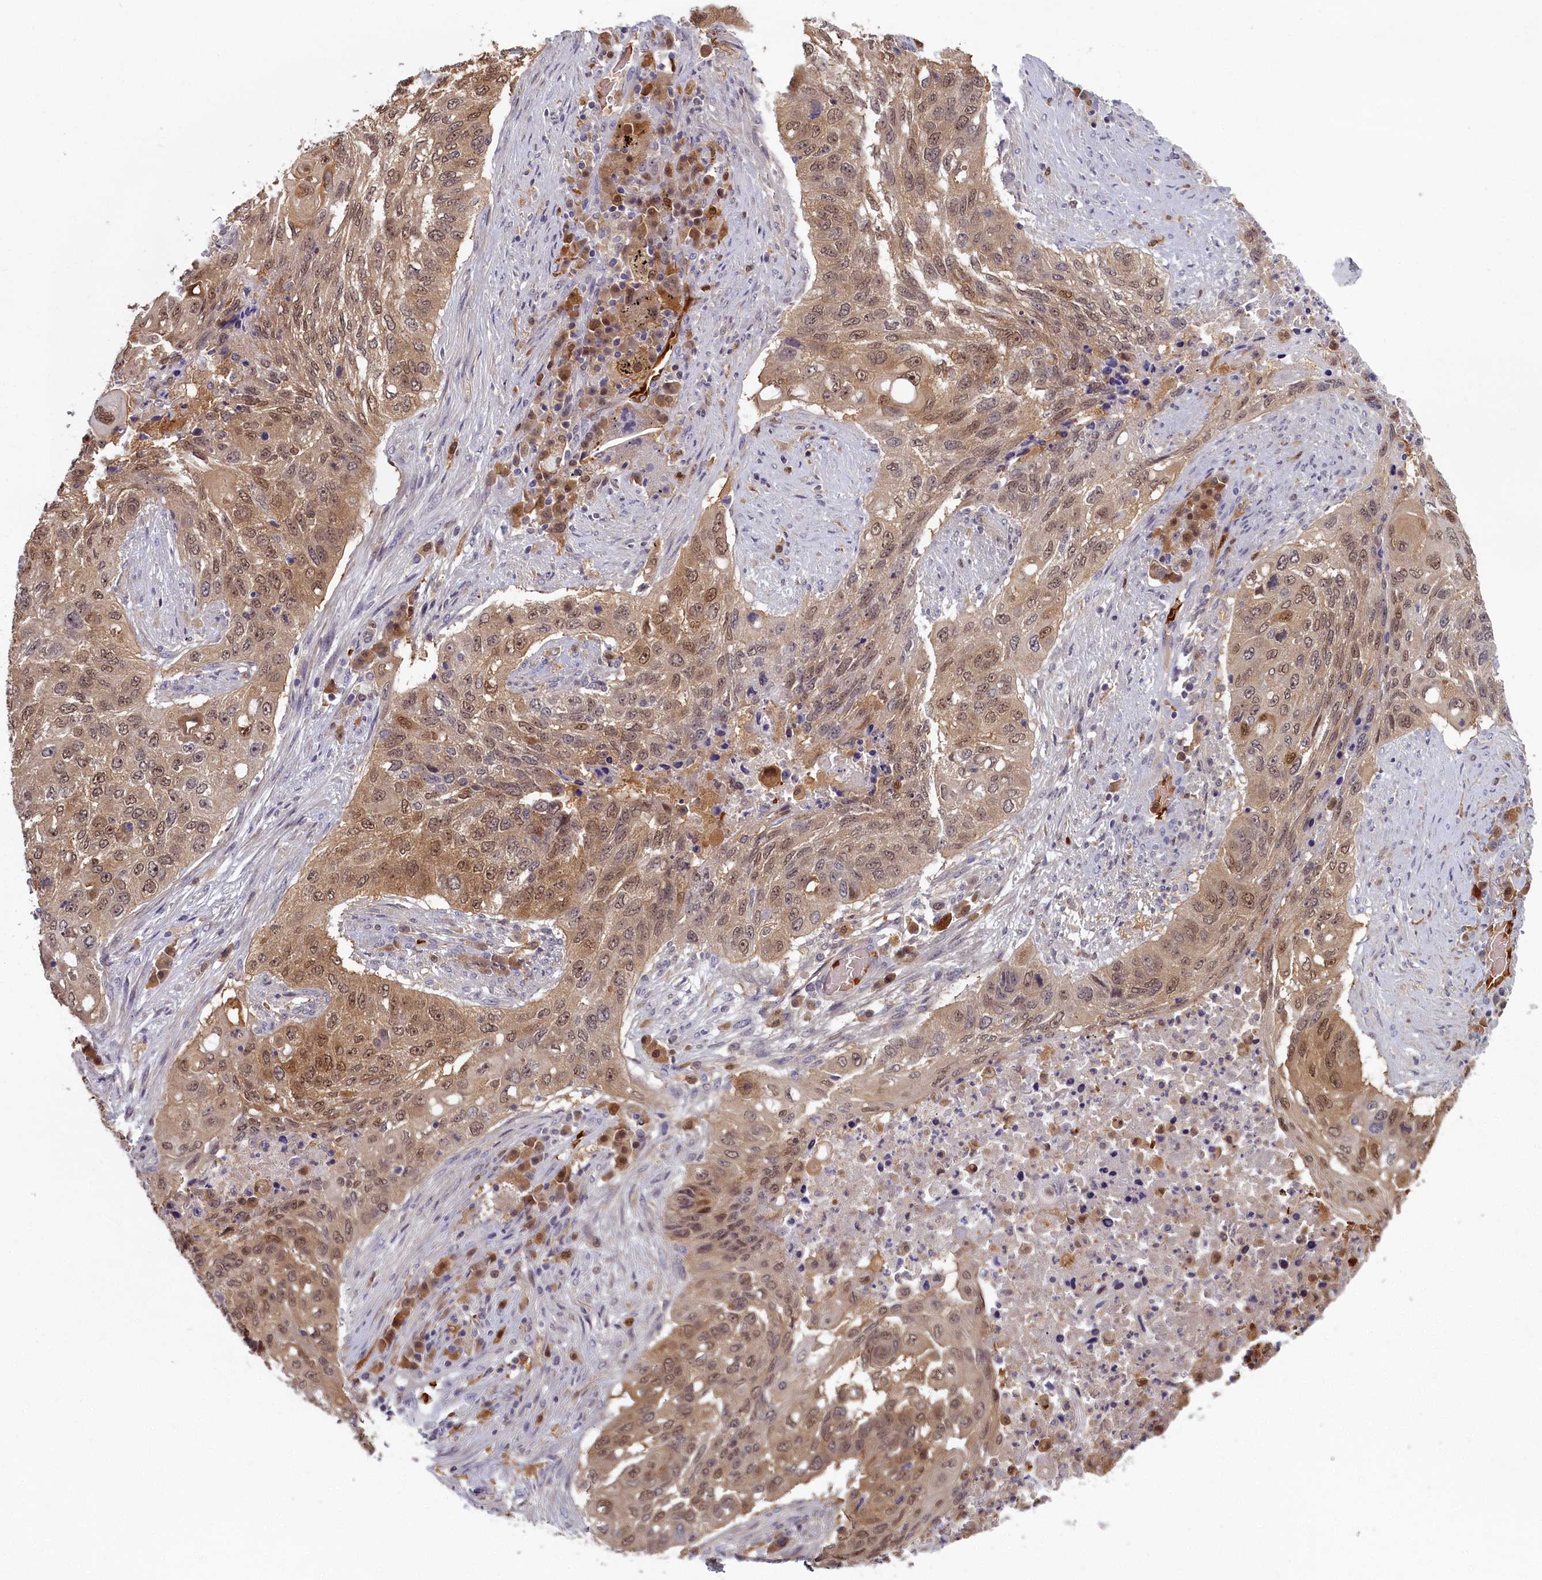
{"staining": {"intensity": "moderate", "quantity": ">75%", "location": "cytoplasmic/membranous,nuclear"}, "tissue": "lung cancer", "cell_type": "Tumor cells", "image_type": "cancer", "snomed": [{"axis": "morphology", "description": "Squamous cell carcinoma, NOS"}, {"axis": "topography", "description": "Lung"}], "caption": "Tumor cells reveal moderate cytoplasmic/membranous and nuclear staining in approximately >75% of cells in lung cancer.", "gene": "BLVRB", "patient": {"sex": "female", "age": 63}}